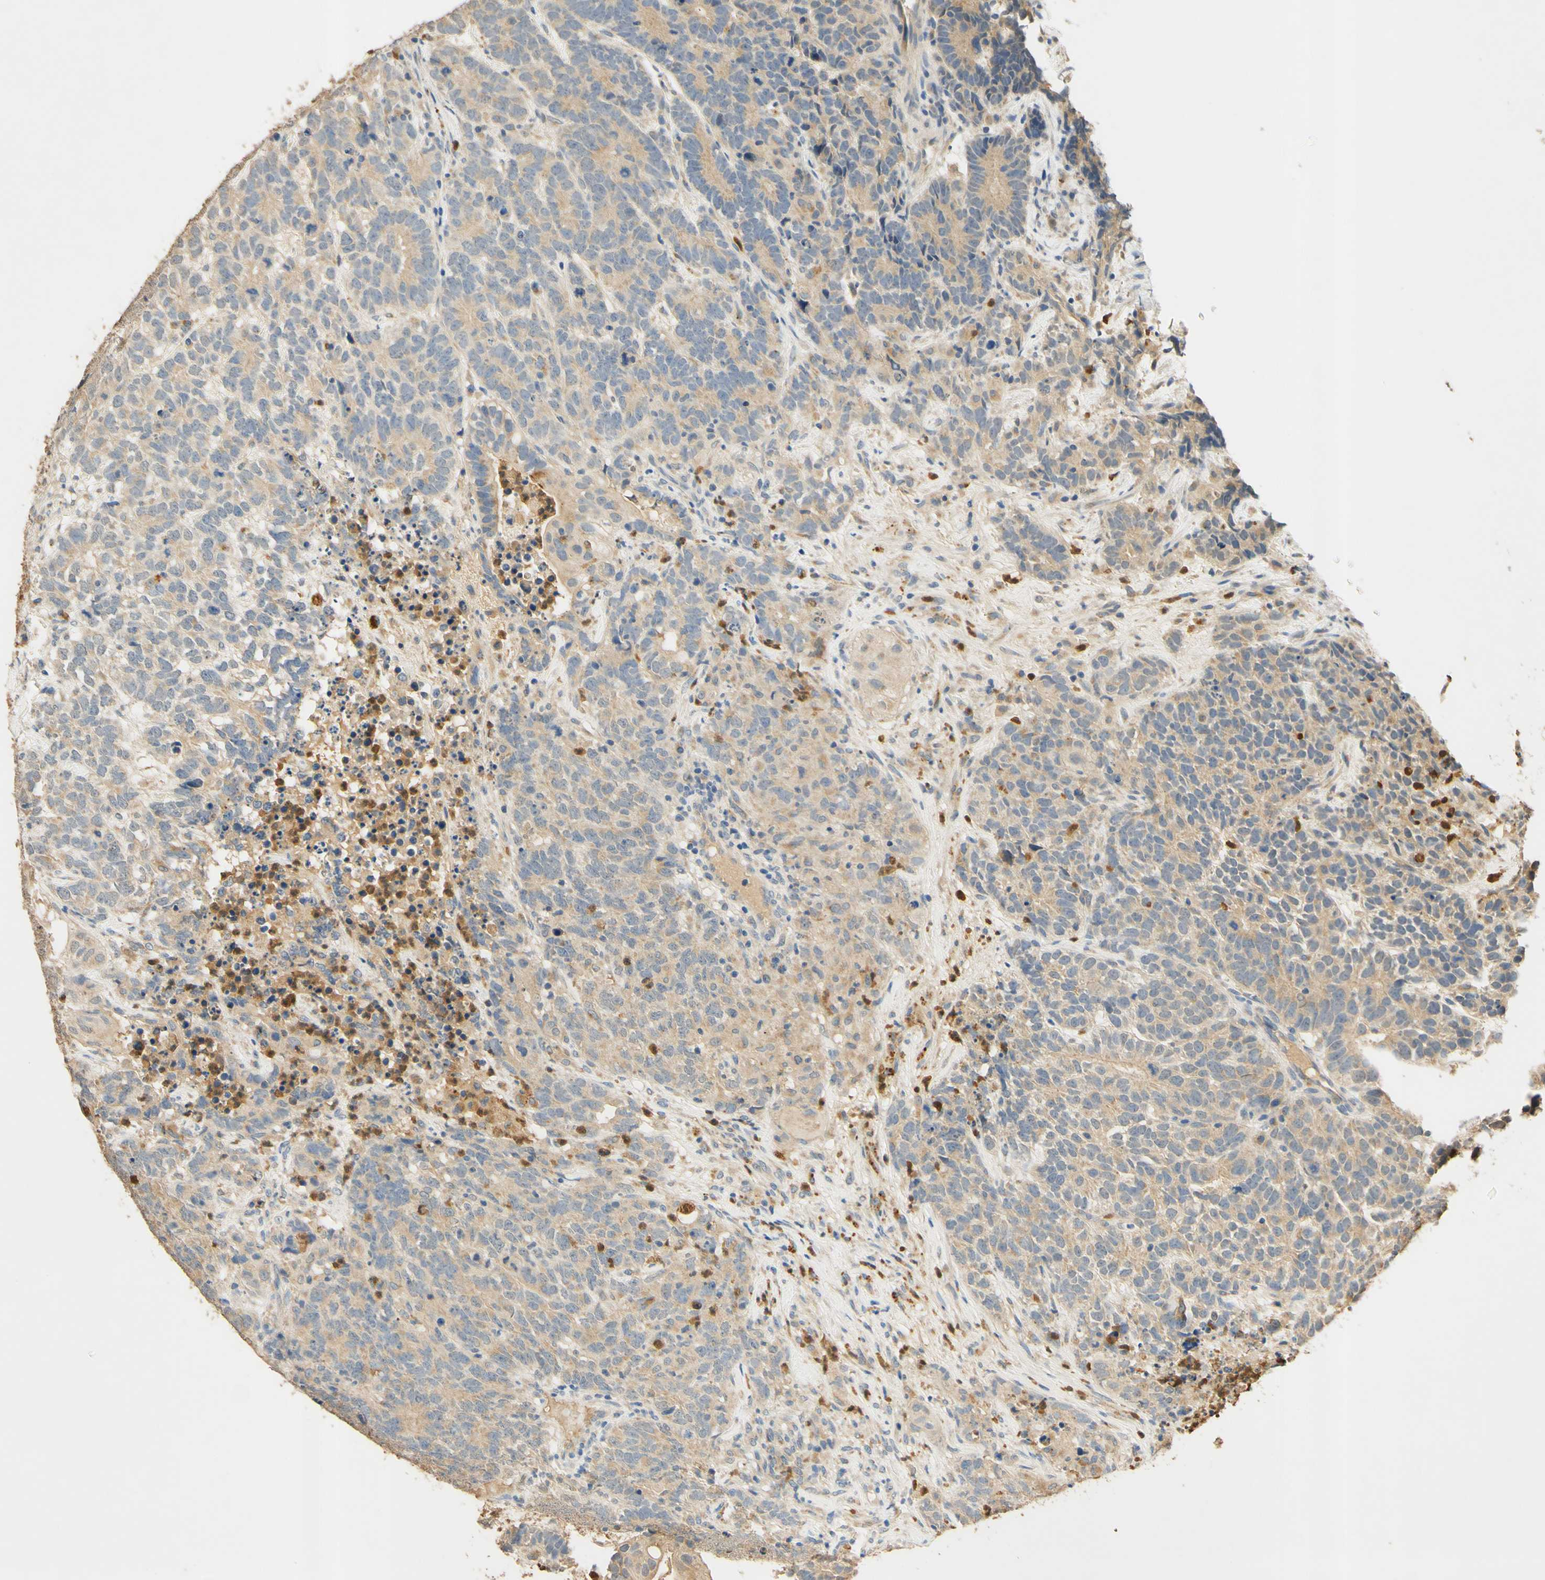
{"staining": {"intensity": "weak", "quantity": ">75%", "location": "cytoplasmic/membranous"}, "tissue": "testis cancer", "cell_type": "Tumor cells", "image_type": "cancer", "snomed": [{"axis": "morphology", "description": "Carcinoma, Embryonal, NOS"}, {"axis": "topography", "description": "Testis"}], "caption": "Testis embryonal carcinoma tissue exhibits weak cytoplasmic/membranous staining in about >75% of tumor cells, visualized by immunohistochemistry.", "gene": "ENTREP2", "patient": {"sex": "male", "age": 26}}